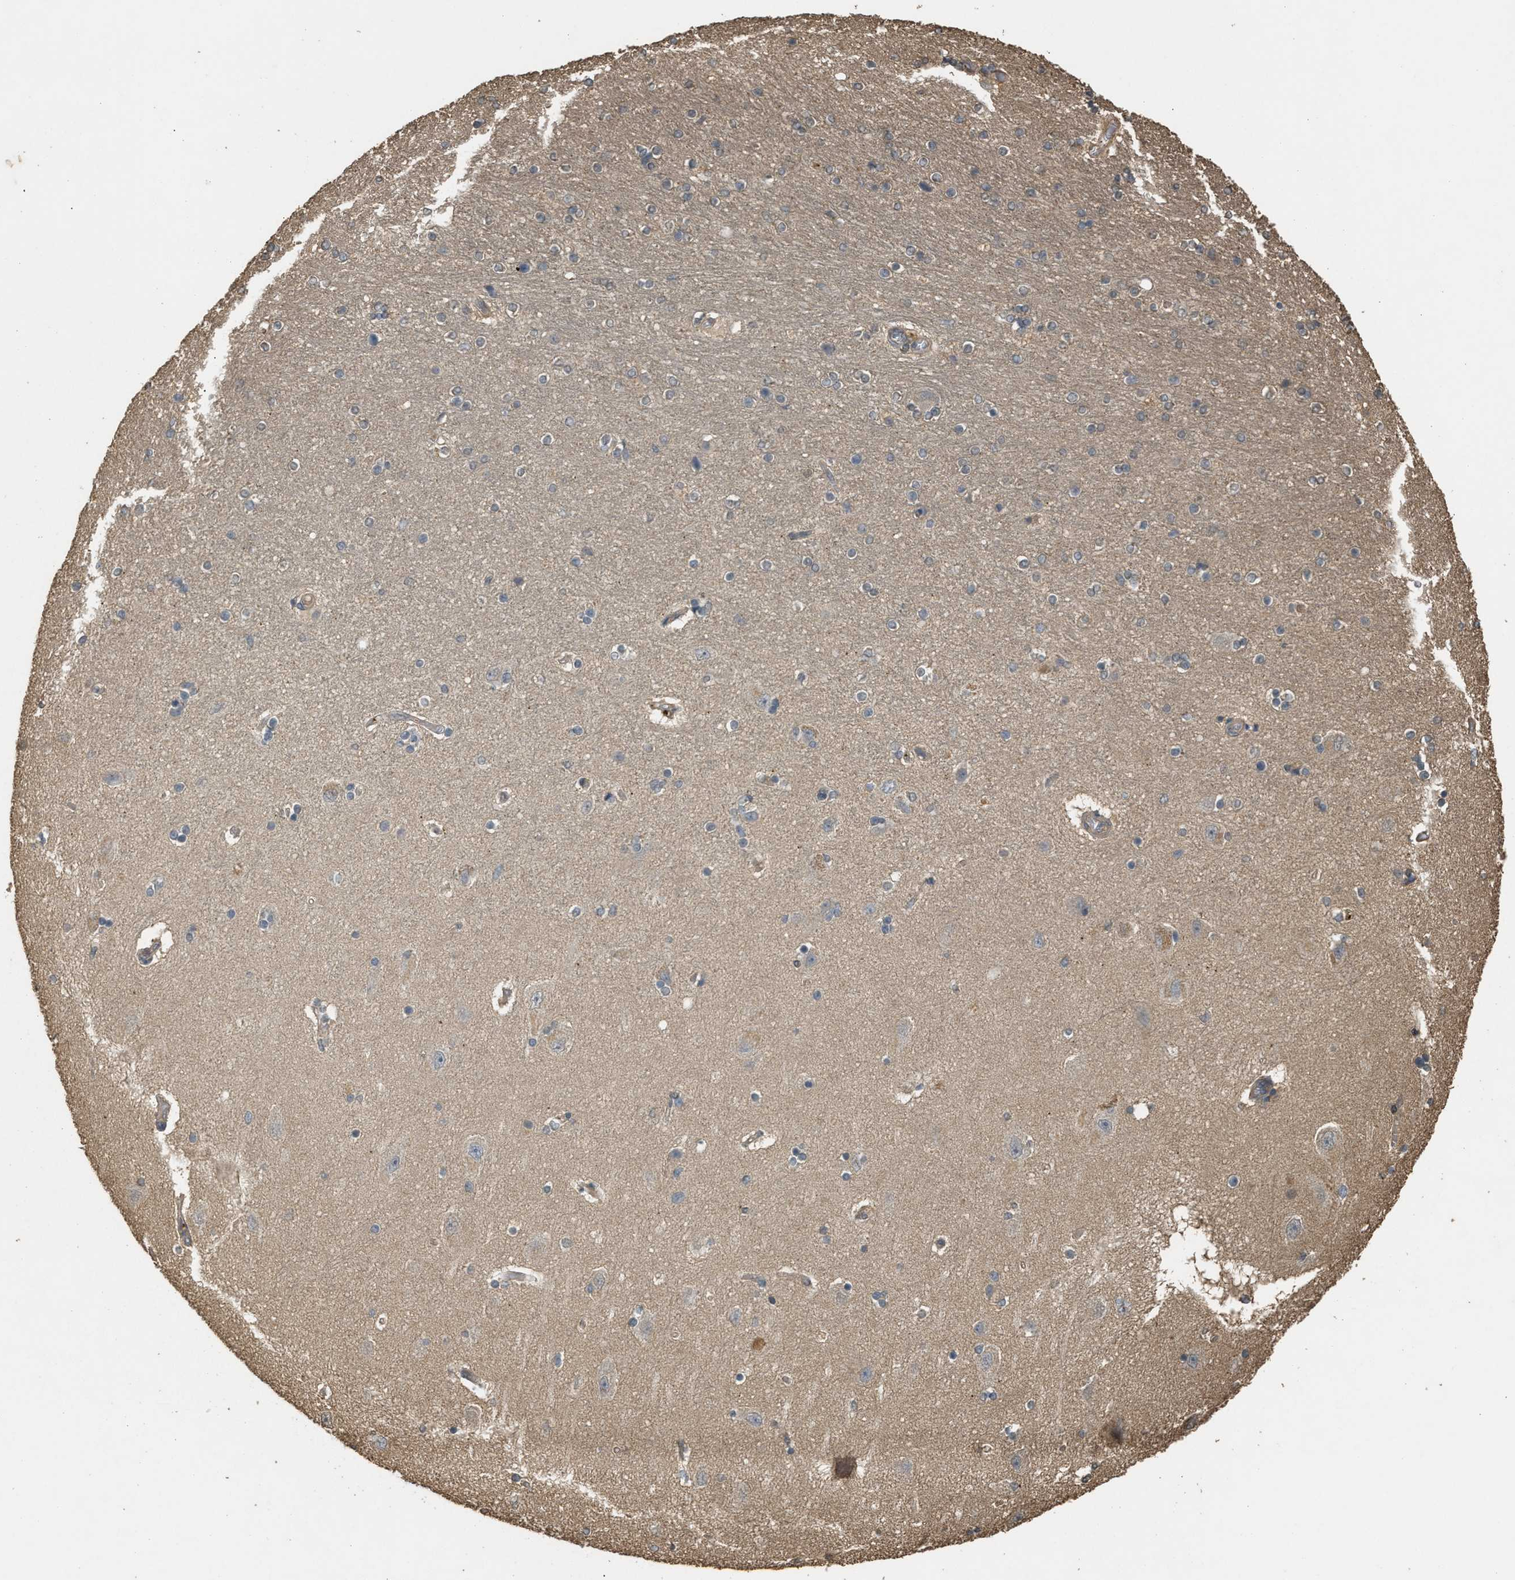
{"staining": {"intensity": "weak", "quantity": "<25%", "location": "cytoplasmic/membranous"}, "tissue": "hippocampus", "cell_type": "Glial cells", "image_type": "normal", "snomed": [{"axis": "morphology", "description": "Normal tissue, NOS"}, {"axis": "topography", "description": "Hippocampus"}], "caption": "This micrograph is of unremarkable hippocampus stained with immunohistochemistry (IHC) to label a protein in brown with the nuclei are counter-stained blue. There is no staining in glial cells. The staining is performed using DAB brown chromogen with nuclei counter-stained in using hematoxylin.", "gene": "ARHGDIA", "patient": {"sex": "female", "age": 54}}